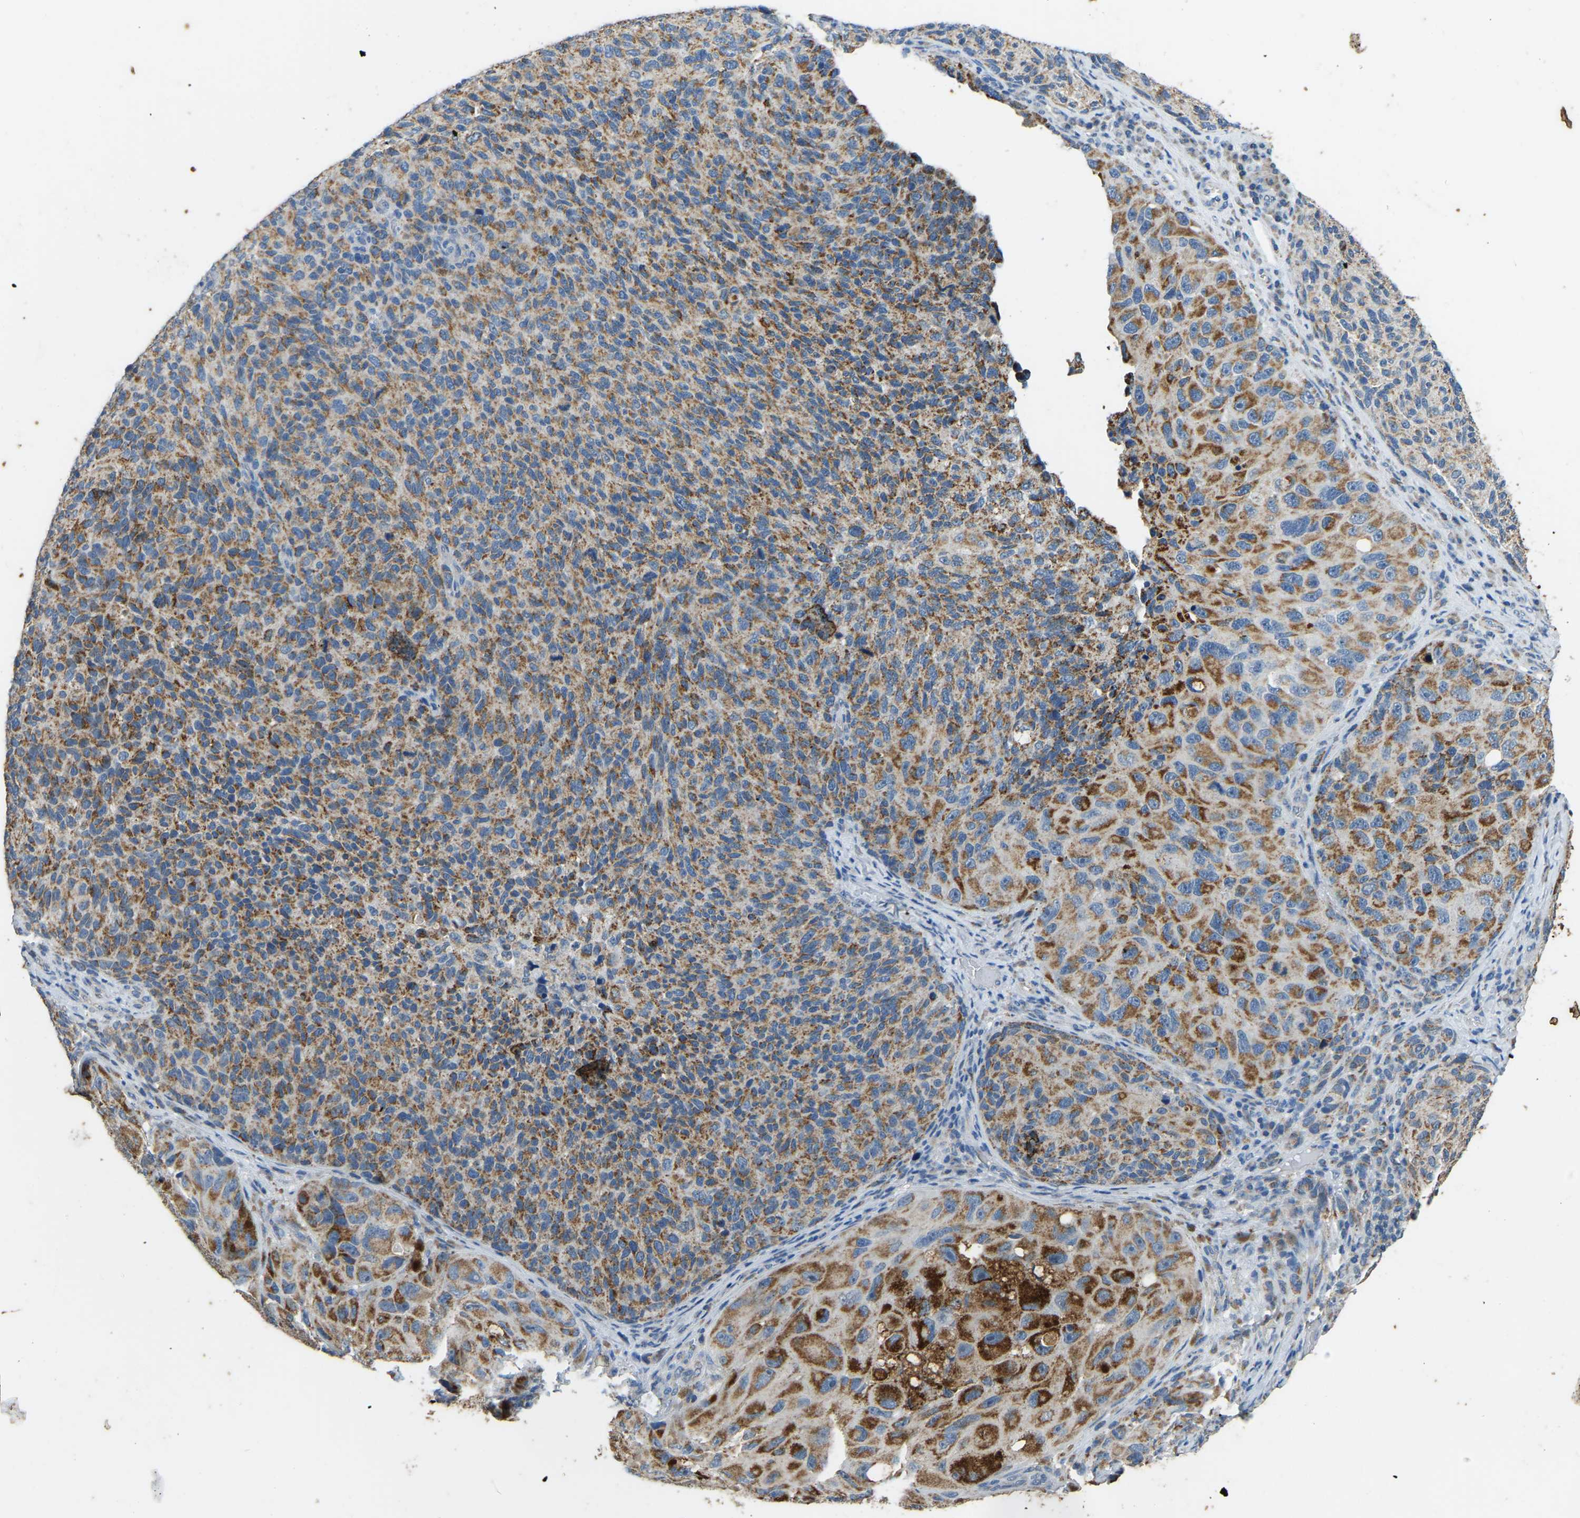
{"staining": {"intensity": "strong", "quantity": ">75%", "location": "cytoplasmic/membranous"}, "tissue": "melanoma", "cell_type": "Tumor cells", "image_type": "cancer", "snomed": [{"axis": "morphology", "description": "Malignant melanoma, NOS"}, {"axis": "topography", "description": "Skin"}], "caption": "Melanoma stained with DAB immunohistochemistry exhibits high levels of strong cytoplasmic/membranous positivity in about >75% of tumor cells. The staining was performed using DAB to visualize the protein expression in brown, while the nuclei were stained in blue with hematoxylin (Magnification: 20x).", "gene": "ZNF200", "patient": {"sex": "female", "age": 73}}